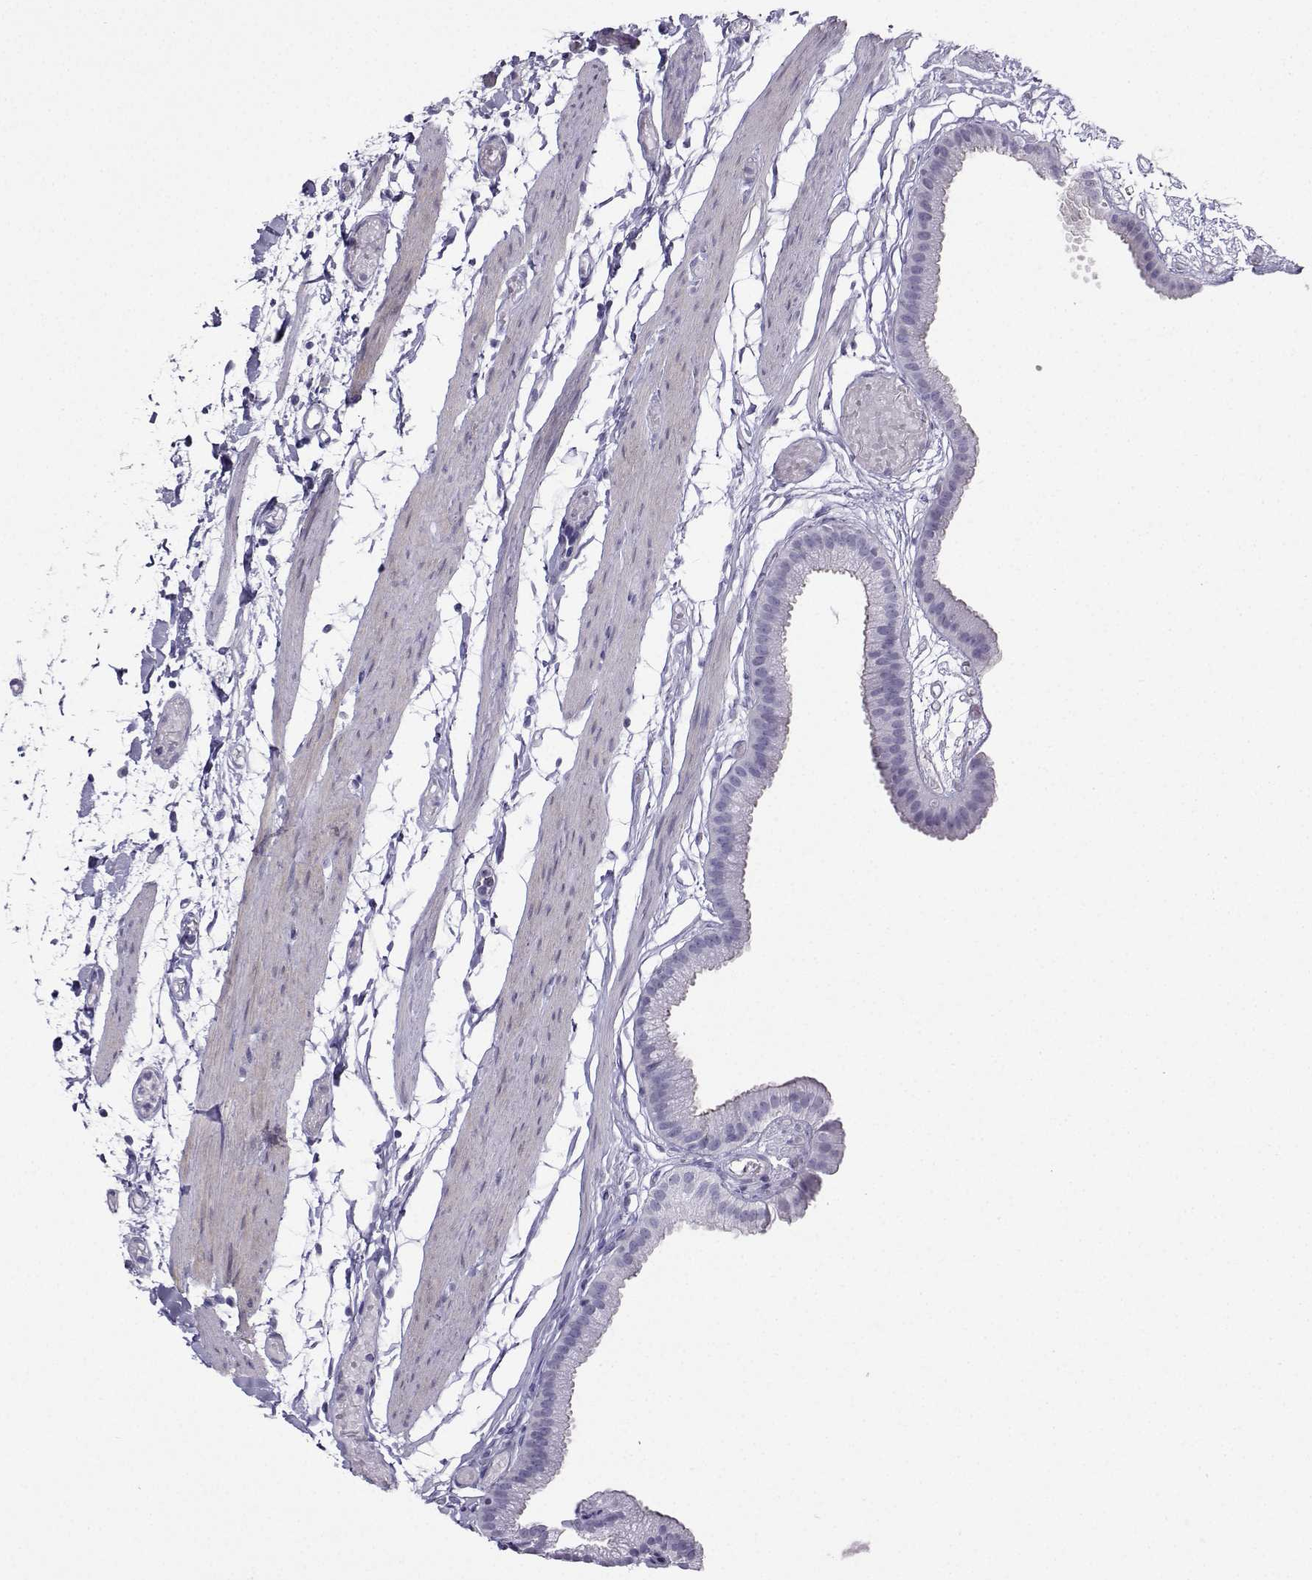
{"staining": {"intensity": "weak", "quantity": "<25%", "location": "cytoplasmic/membranous"}, "tissue": "gallbladder", "cell_type": "Glandular cells", "image_type": "normal", "snomed": [{"axis": "morphology", "description": "Normal tissue, NOS"}, {"axis": "topography", "description": "Gallbladder"}], "caption": "A photomicrograph of human gallbladder is negative for staining in glandular cells. (DAB (3,3'-diaminobenzidine) IHC visualized using brightfield microscopy, high magnification).", "gene": "KIF17", "patient": {"sex": "female", "age": 45}}